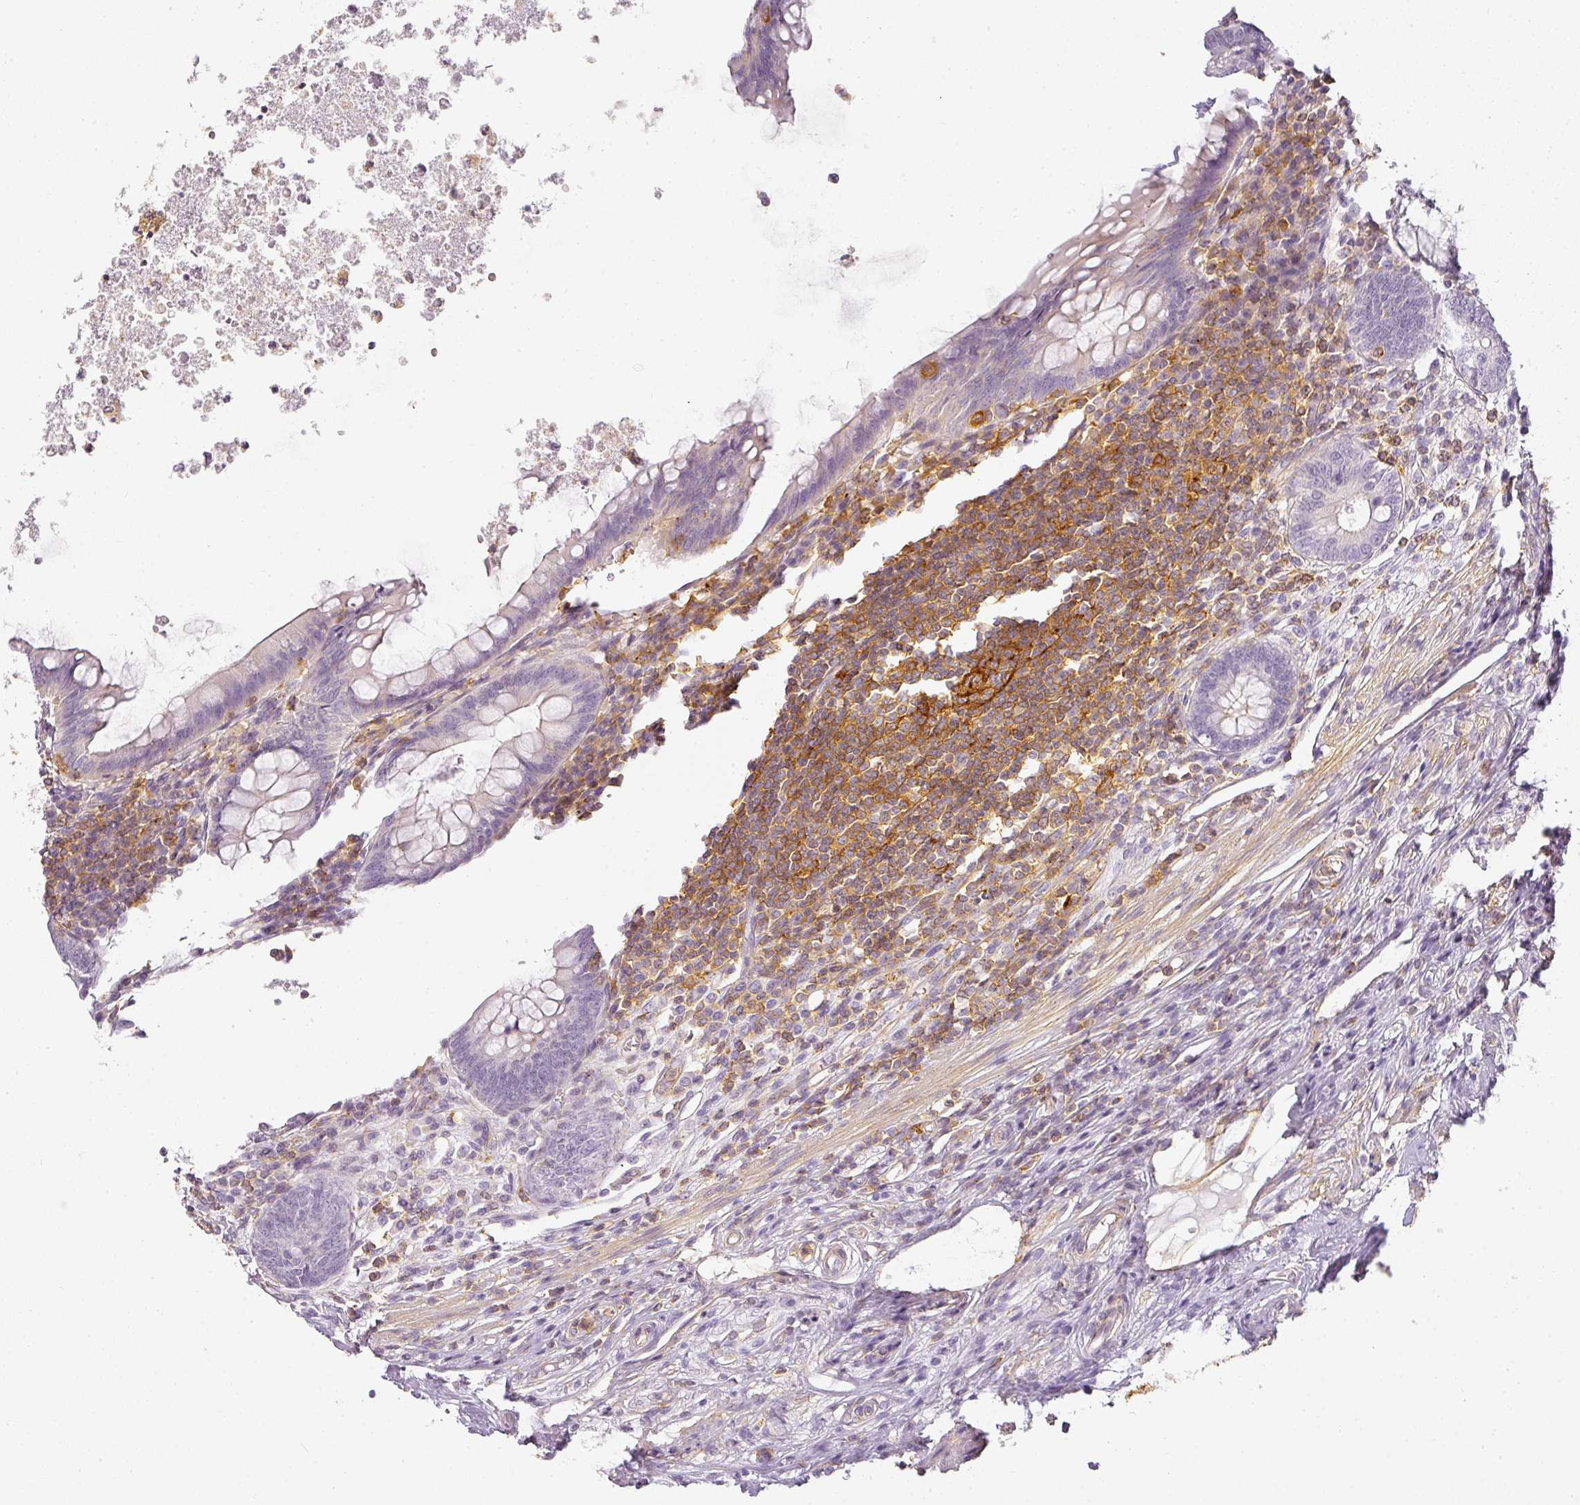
{"staining": {"intensity": "negative", "quantity": "none", "location": "none"}, "tissue": "appendix", "cell_type": "Glandular cells", "image_type": "normal", "snomed": [{"axis": "morphology", "description": "Normal tissue, NOS"}, {"axis": "topography", "description": "Appendix"}], "caption": "Appendix stained for a protein using immunohistochemistry exhibits no positivity glandular cells.", "gene": "TMEM42", "patient": {"sex": "male", "age": 83}}